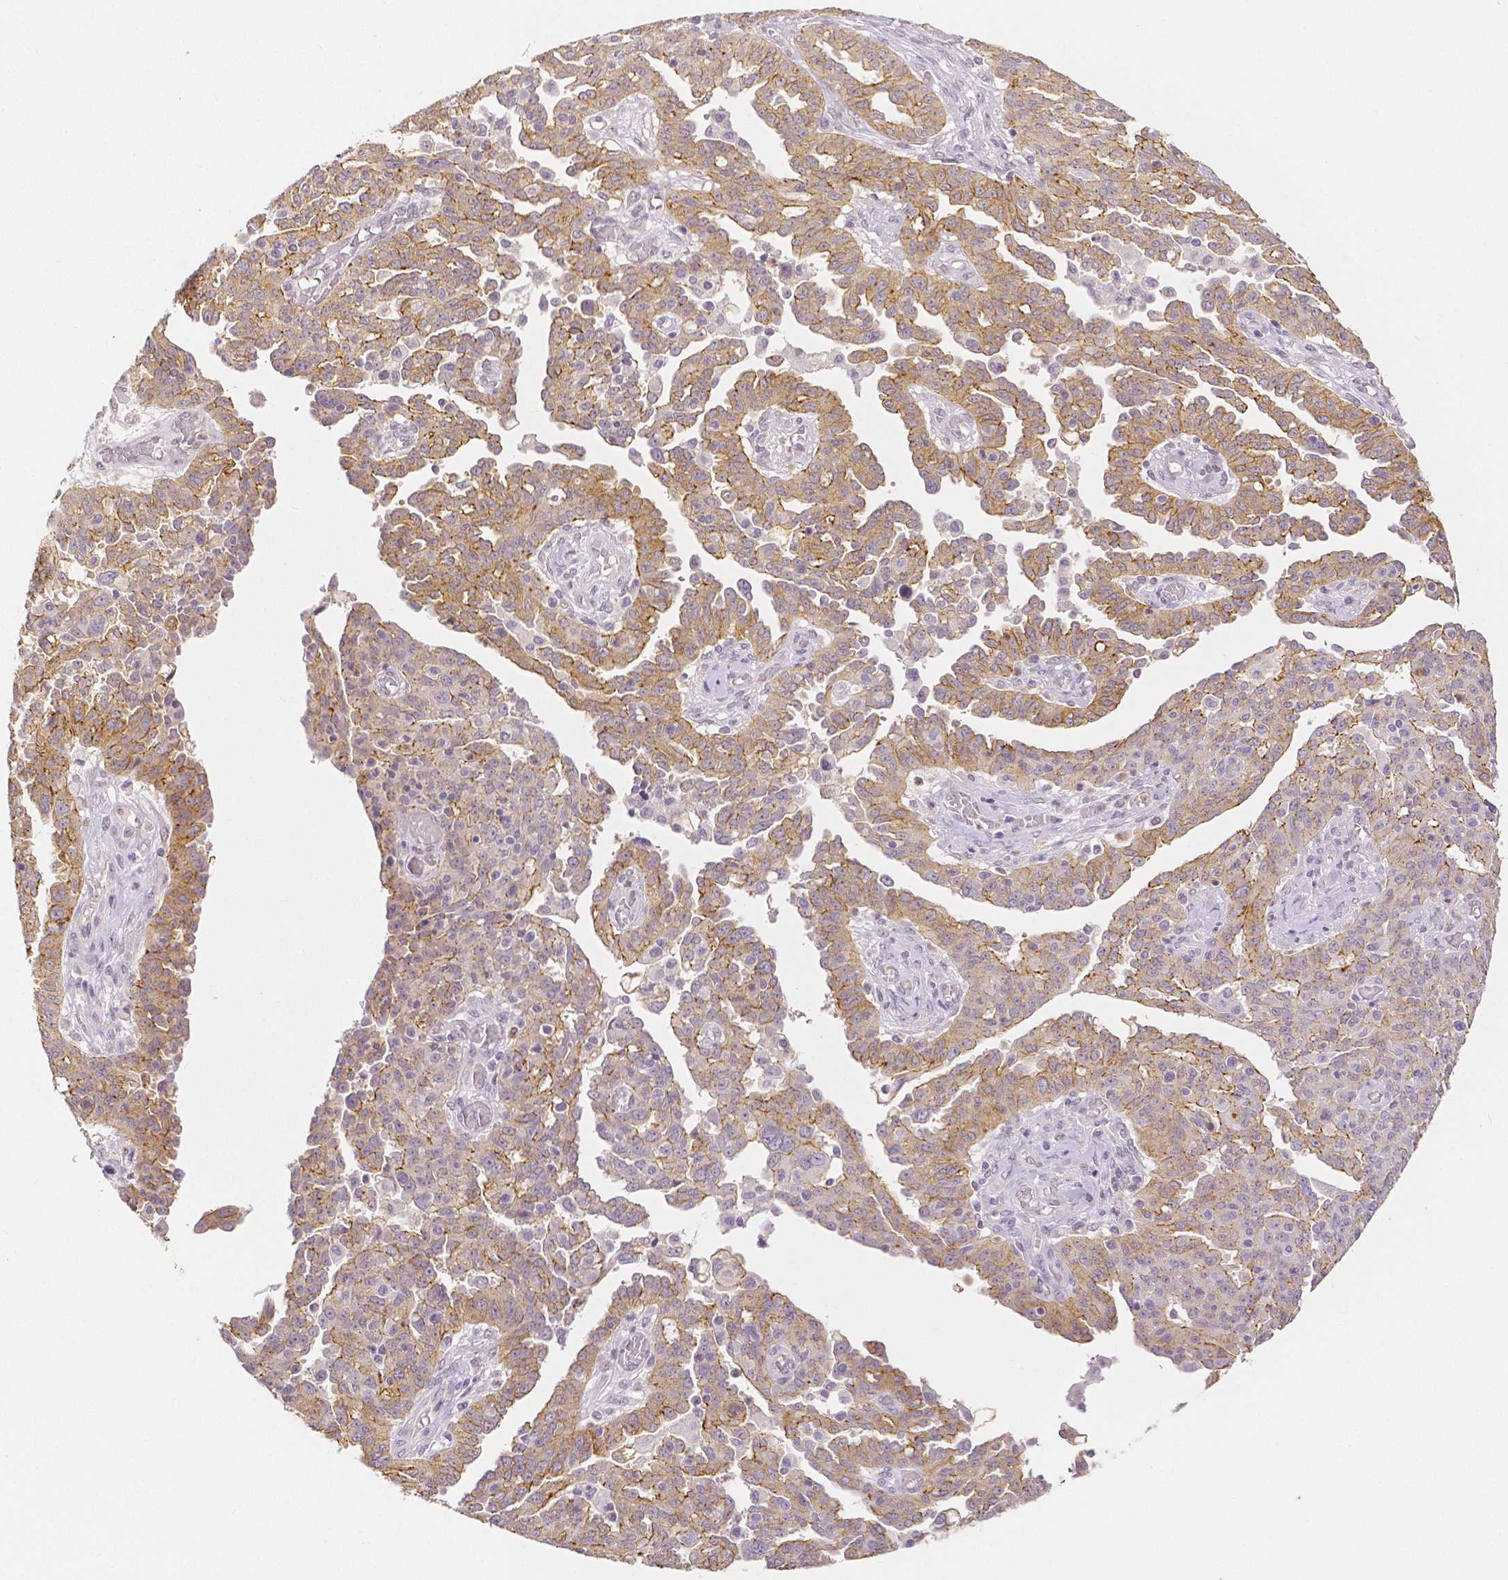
{"staining": {"intensity": "moderate", "quantity": ">75%", "location": "cytoplasmic/membranous"}, "tissue": "ovarian cancer", "cell_type": "Tumor cells", "image_type": "cancer", "snomed": [{"axis": "morphology", "description": "Cystadenocarcinoma, serous, NOS"}, {"axis": "topography", "description": "Ovary"}], "caption": "High-power microscopy captured an immunohistochemistry image of serous cystadenocarcinoma (ovarian), revealing moderate cytoplasmic/membranous positivity in about >75% of tumor cells. Nuclei are stained in blue.", "gene": "OCLN", "patient": {"sex": "female", "age": 67}}